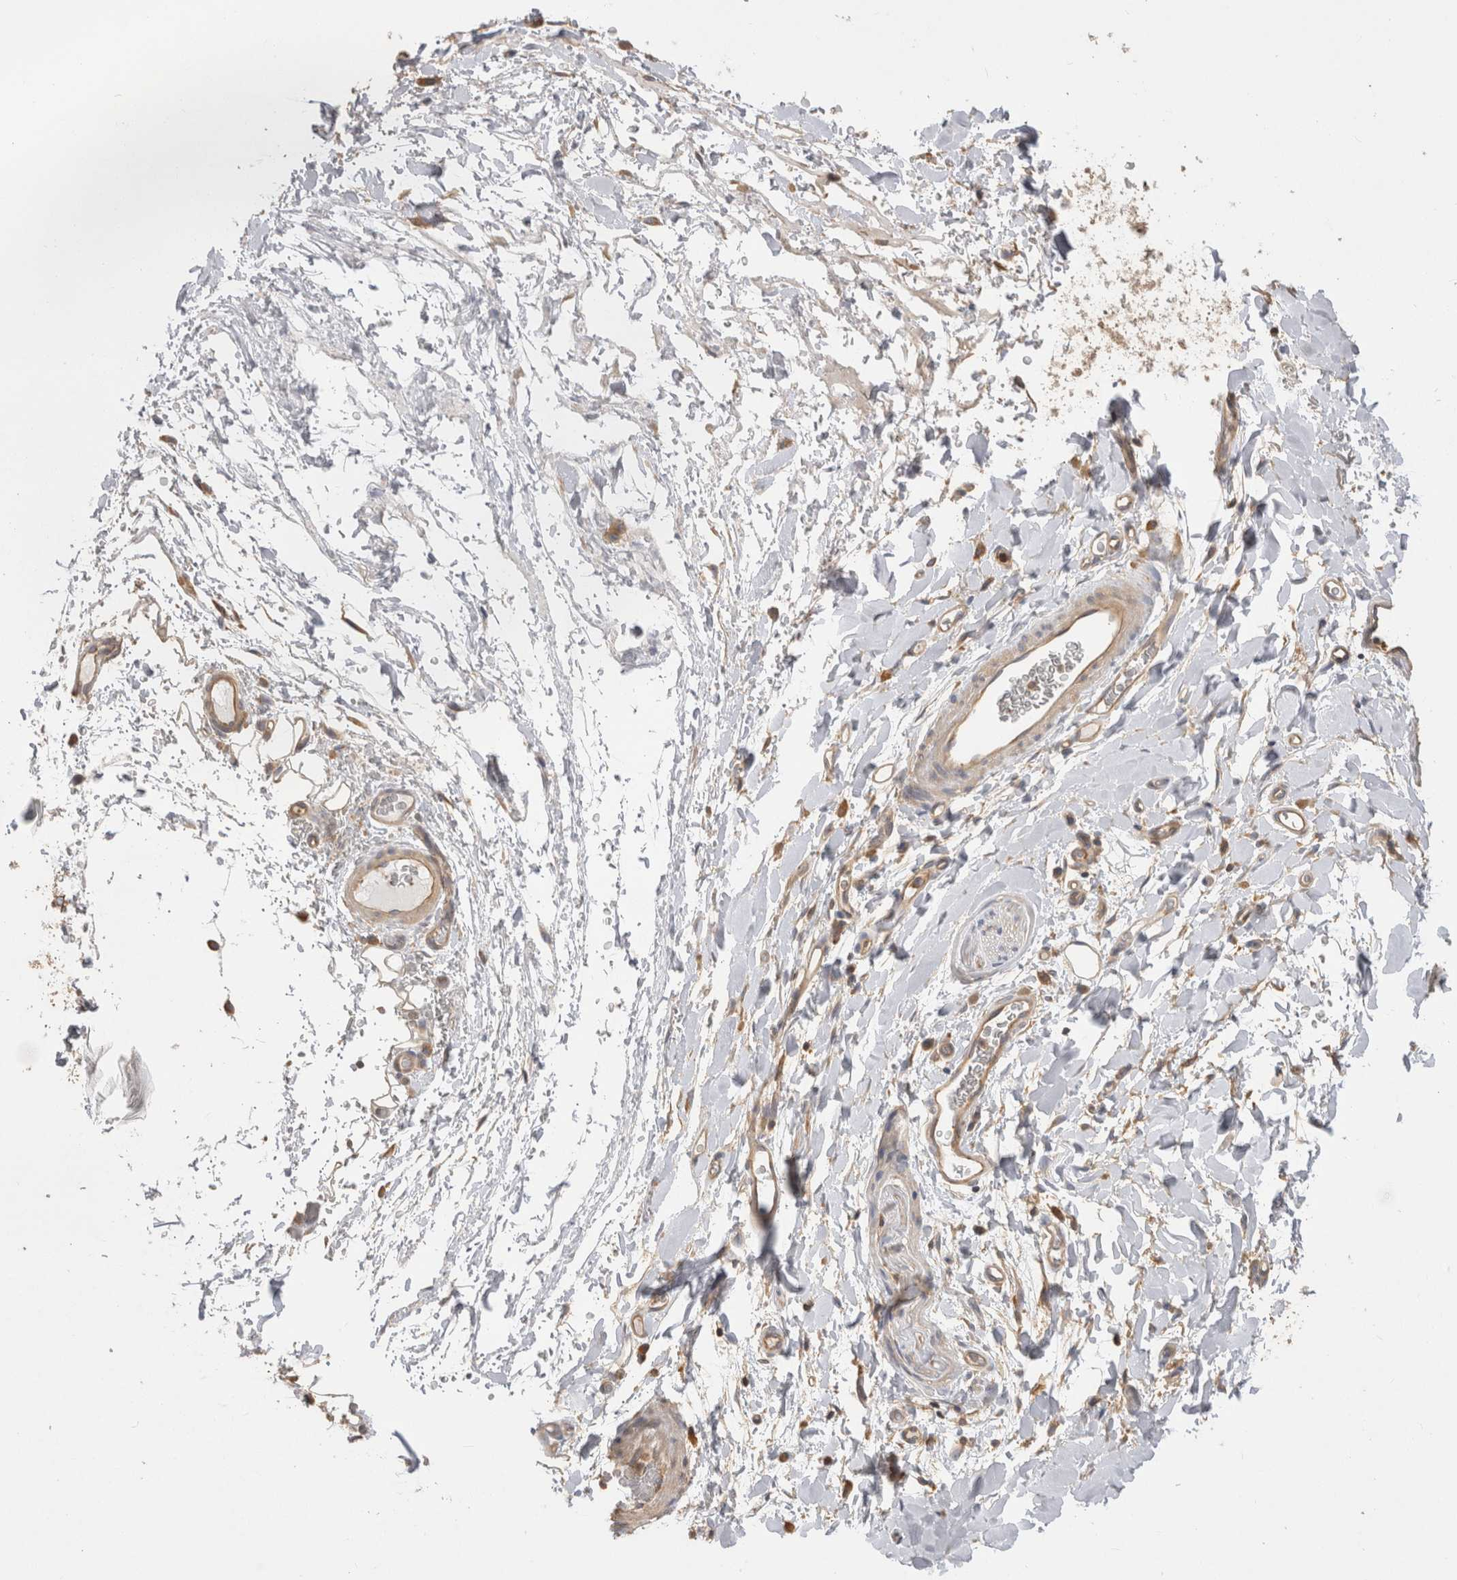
{"staining": {"intensity": "moderate", "quantity": "25%-75%", "location": "cytoplasmic/membranous"}, "tissue": "adipose tissue", "cell_type": "Adipocytes", "image_type": "normal", "snomed": [{"axis": "morphology", "description": "Normal tissue, NOS"}, {"axis": "morphology", "description": "Adenocarcinoma, NOS"}, {"axis": "topography", "description": "Esophagus"}], "caption": "Moderate cytoplasmic/membranous staining is identified in approximately 25%-75% of adipocytes in benign adipose tissue.", "gene": "CHMP6", "patient": {"sex": "male", "age": 62}}